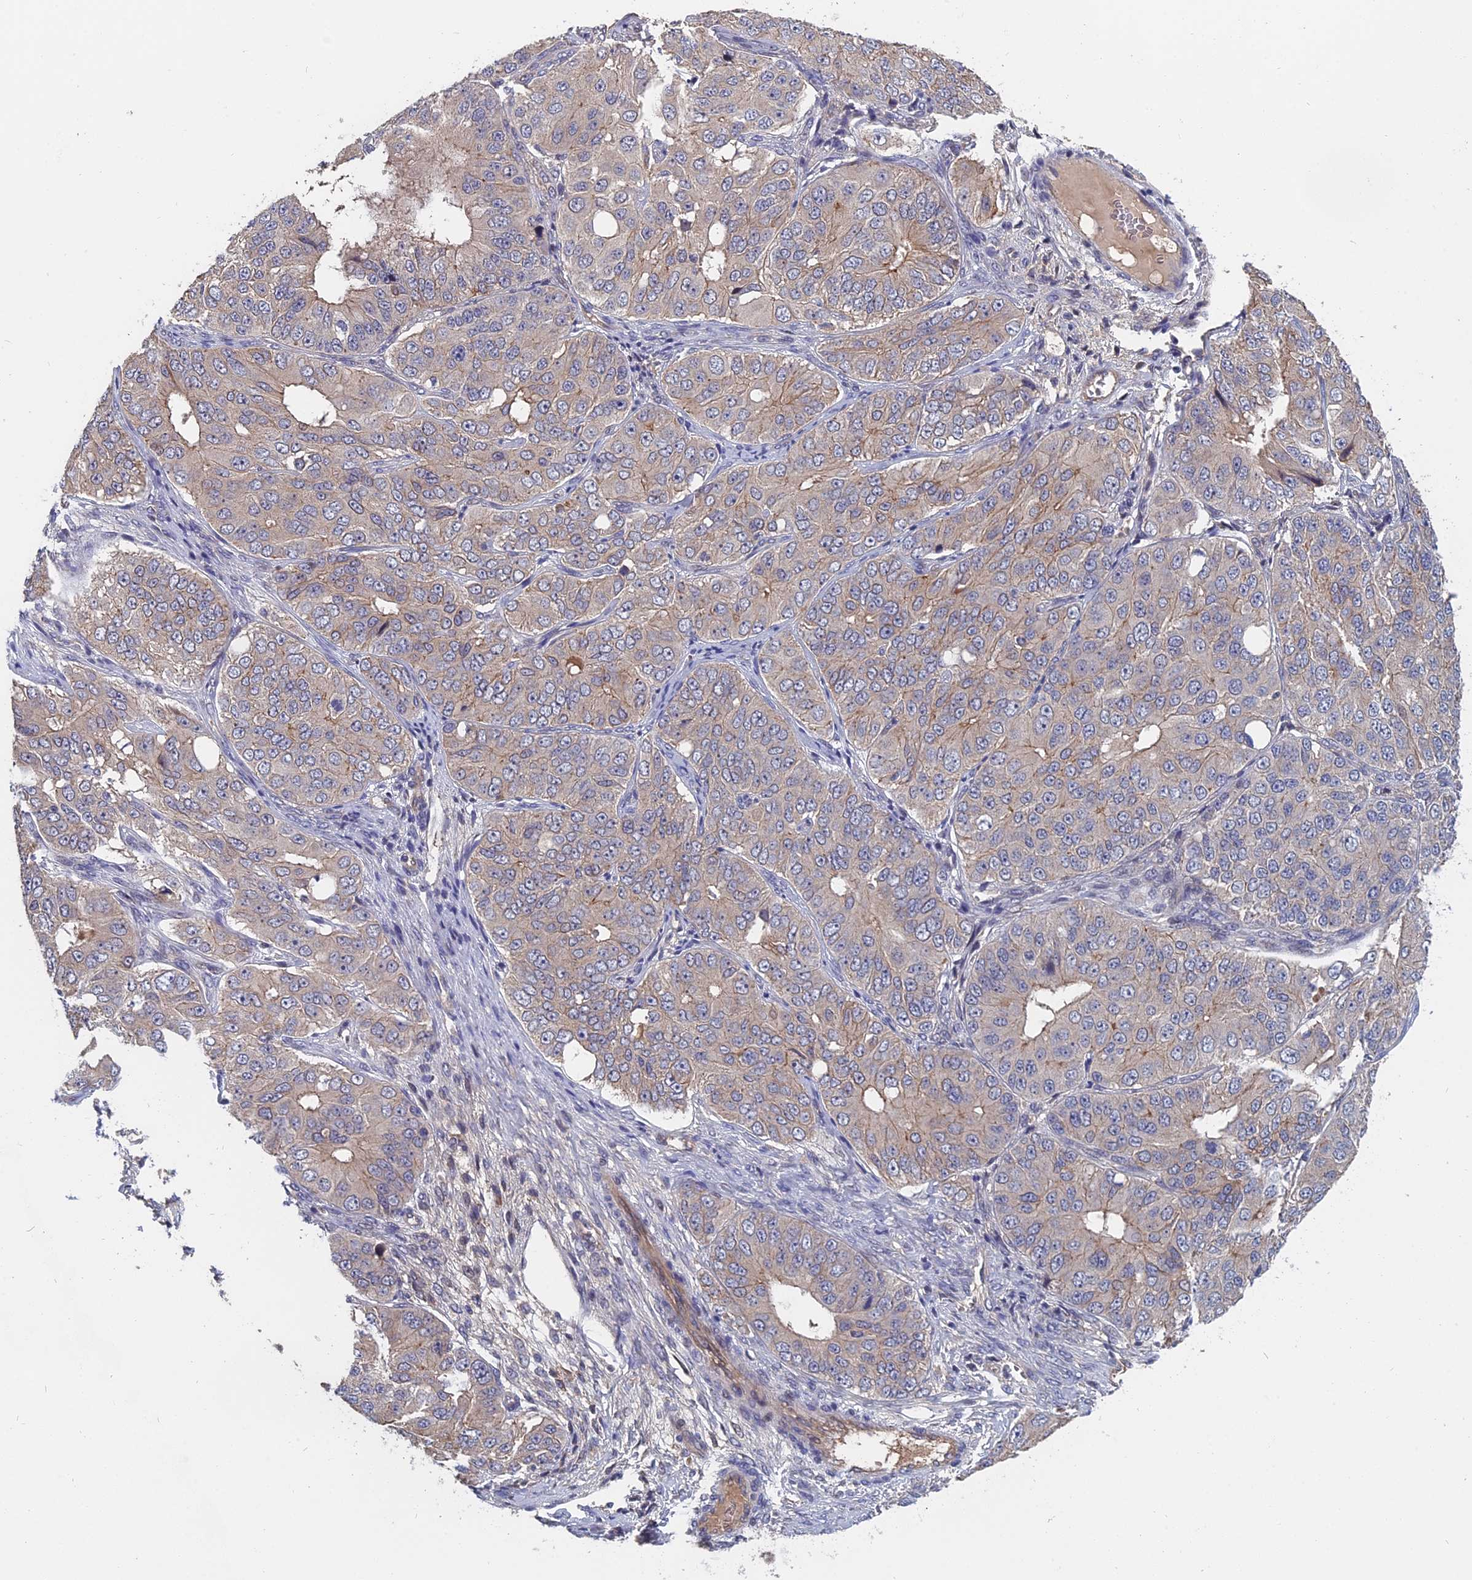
{"staining": {"intensity": "weak", "quantity": "<25%", "location": "cytoplasmic/membranous"}, "tissue": "ovarian cancer", "cell_type": "Tumor cells", "image_type": "cancer", "snomed": [{"axis": "morphology", "description": "Carcinoma, endometroid"}, {"axis": "topography", "description": "Ovary"}], "caption": "Human ovarian endometroid carcinoma stained for a protein using IHC shows no staining in tumor cells.", "gene": "SLC33A1", "patient": {"sex": "female", "age": 51}}